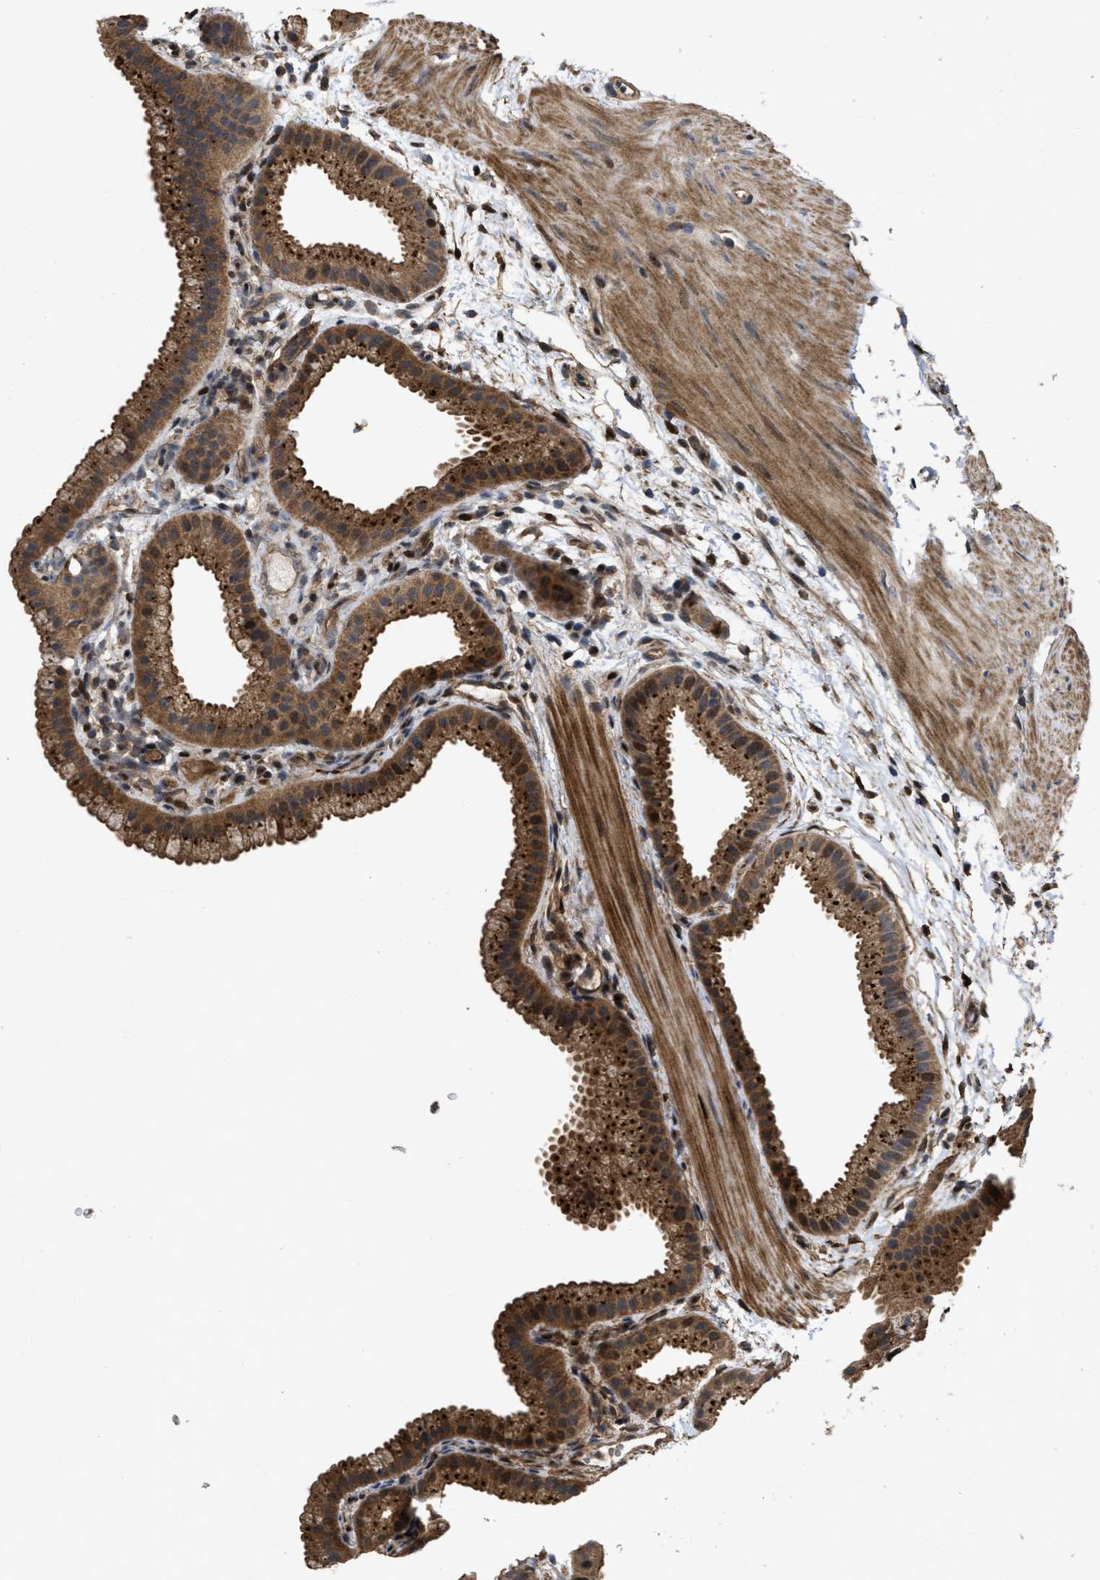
{"staining": {"intensity": "strong", "quantity": ">75%", "location": "cytoplasmic/membranous,nuclear"}, "tissue": "gallbladder", "cell_type": "Glandular cells", "image_type": "normal", "snomed": [{"axis": "morphology", "description": "Normal tissue, NOS"}, {"axis": "topography", "description": "Gallbladder"}], "caption": "Immunohistochemical staining of benign gallbladder shows high levels of strong cytoplasmic/membranous,nuclear expression in approximately >75% of glandular cells.", "gene": "CBR3", "patient": {"sex": "female", "age": 64}}